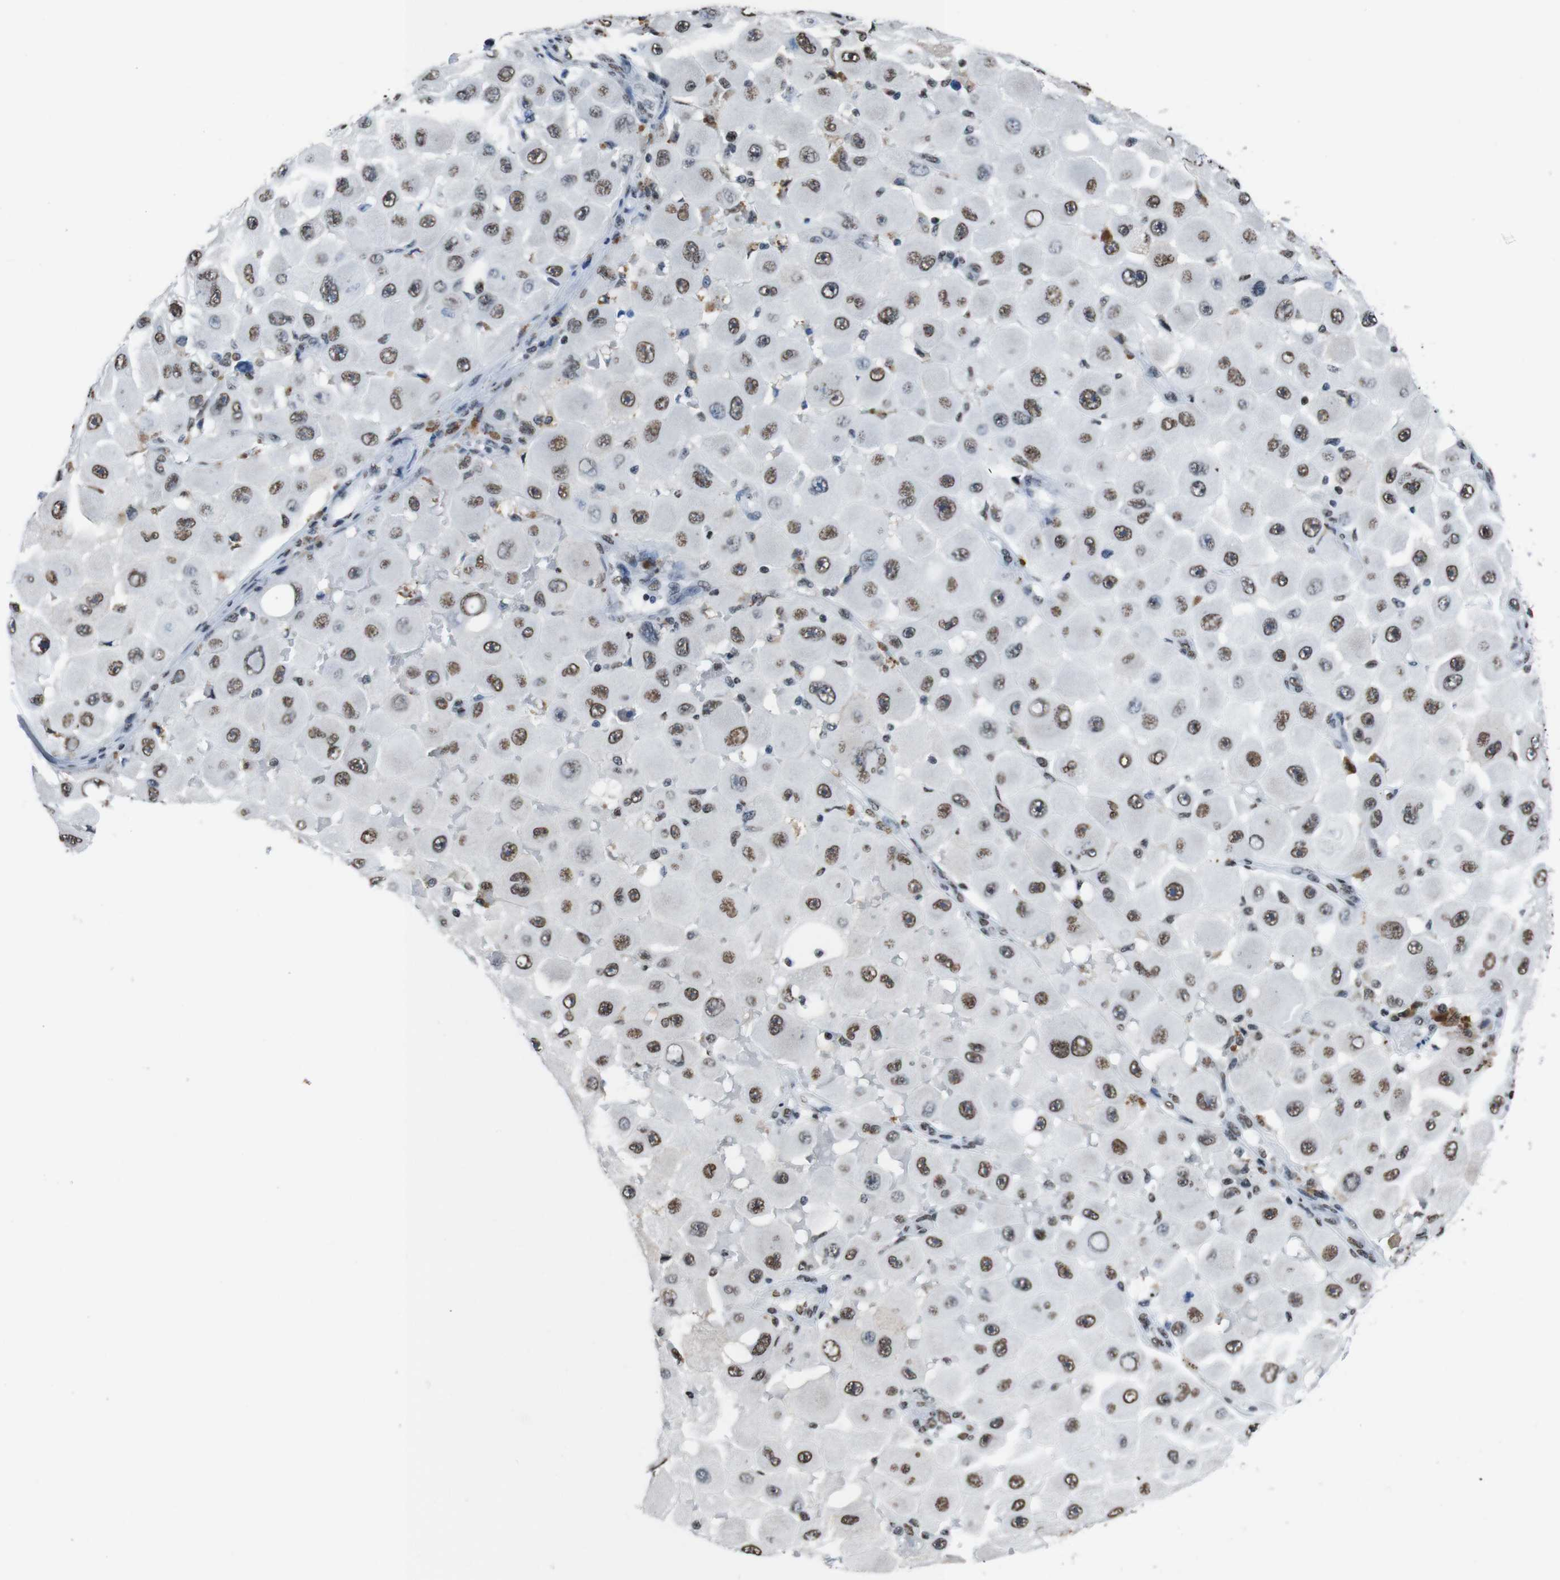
{"staining": {"intensity": "moderate", "quantity": ">75%", "location": "nuclear"}, "tissue": "melanoma", "cell_type": "Tumor cells", "image_type": "cancer", "snomed": [{"axis": "morphology", "description": "Malignant melanoma, NOS"}, {"axis": "topography", "description": "Skin"}], "caption": "The micrograph shows staining of melanoma, revealing moderate nuclear protein expression (brown color) within tumor cells. (DAB (3,3'-diaminobenzidine) IHC with brightfield microscopy, high magnification).", "gene": "PIP4P2", "patient": {"sex": "female", "age": 81}}